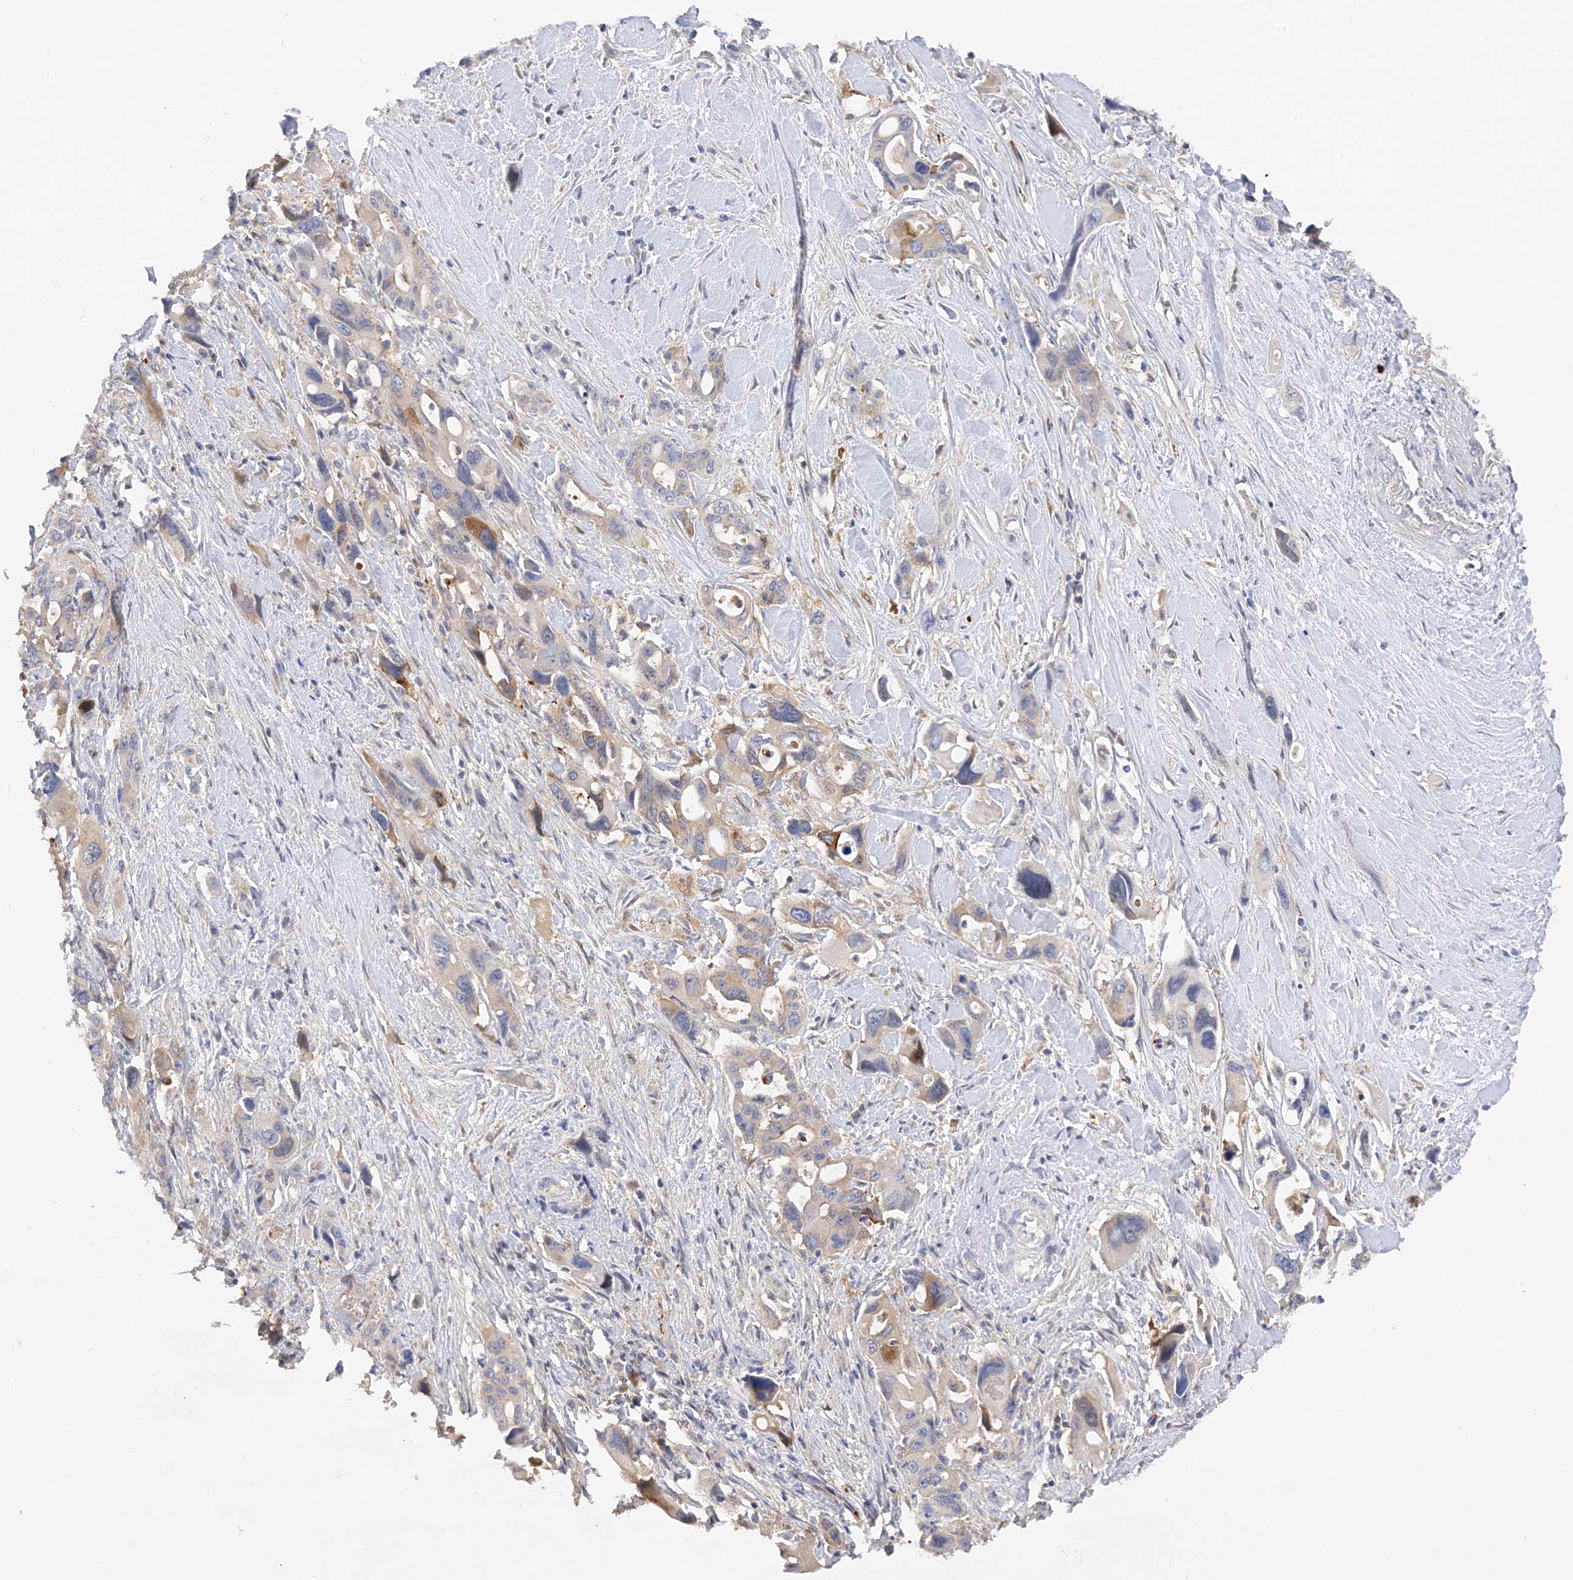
{"staining": {"intensity": "moderate", "quantity": "<25%", "location": "cytoplasmic/membranous"}, "tissue": "pancreatic cancer", "cell_type": "Tumor cells", "image_type": "cancer", "snomed": [{"axis": "morphology", "description": "Adenocarcinoma, NOS"}, {"axis": "topography", "description": "Pancreas"}], "caption": "Tumor cells show low levels of moderate cytoplasmic/membranous positivity in about <25% of cells in human pancreatic cancer.", "gene": "ARV1", "patient": {"sex": "male", "age": 46}}